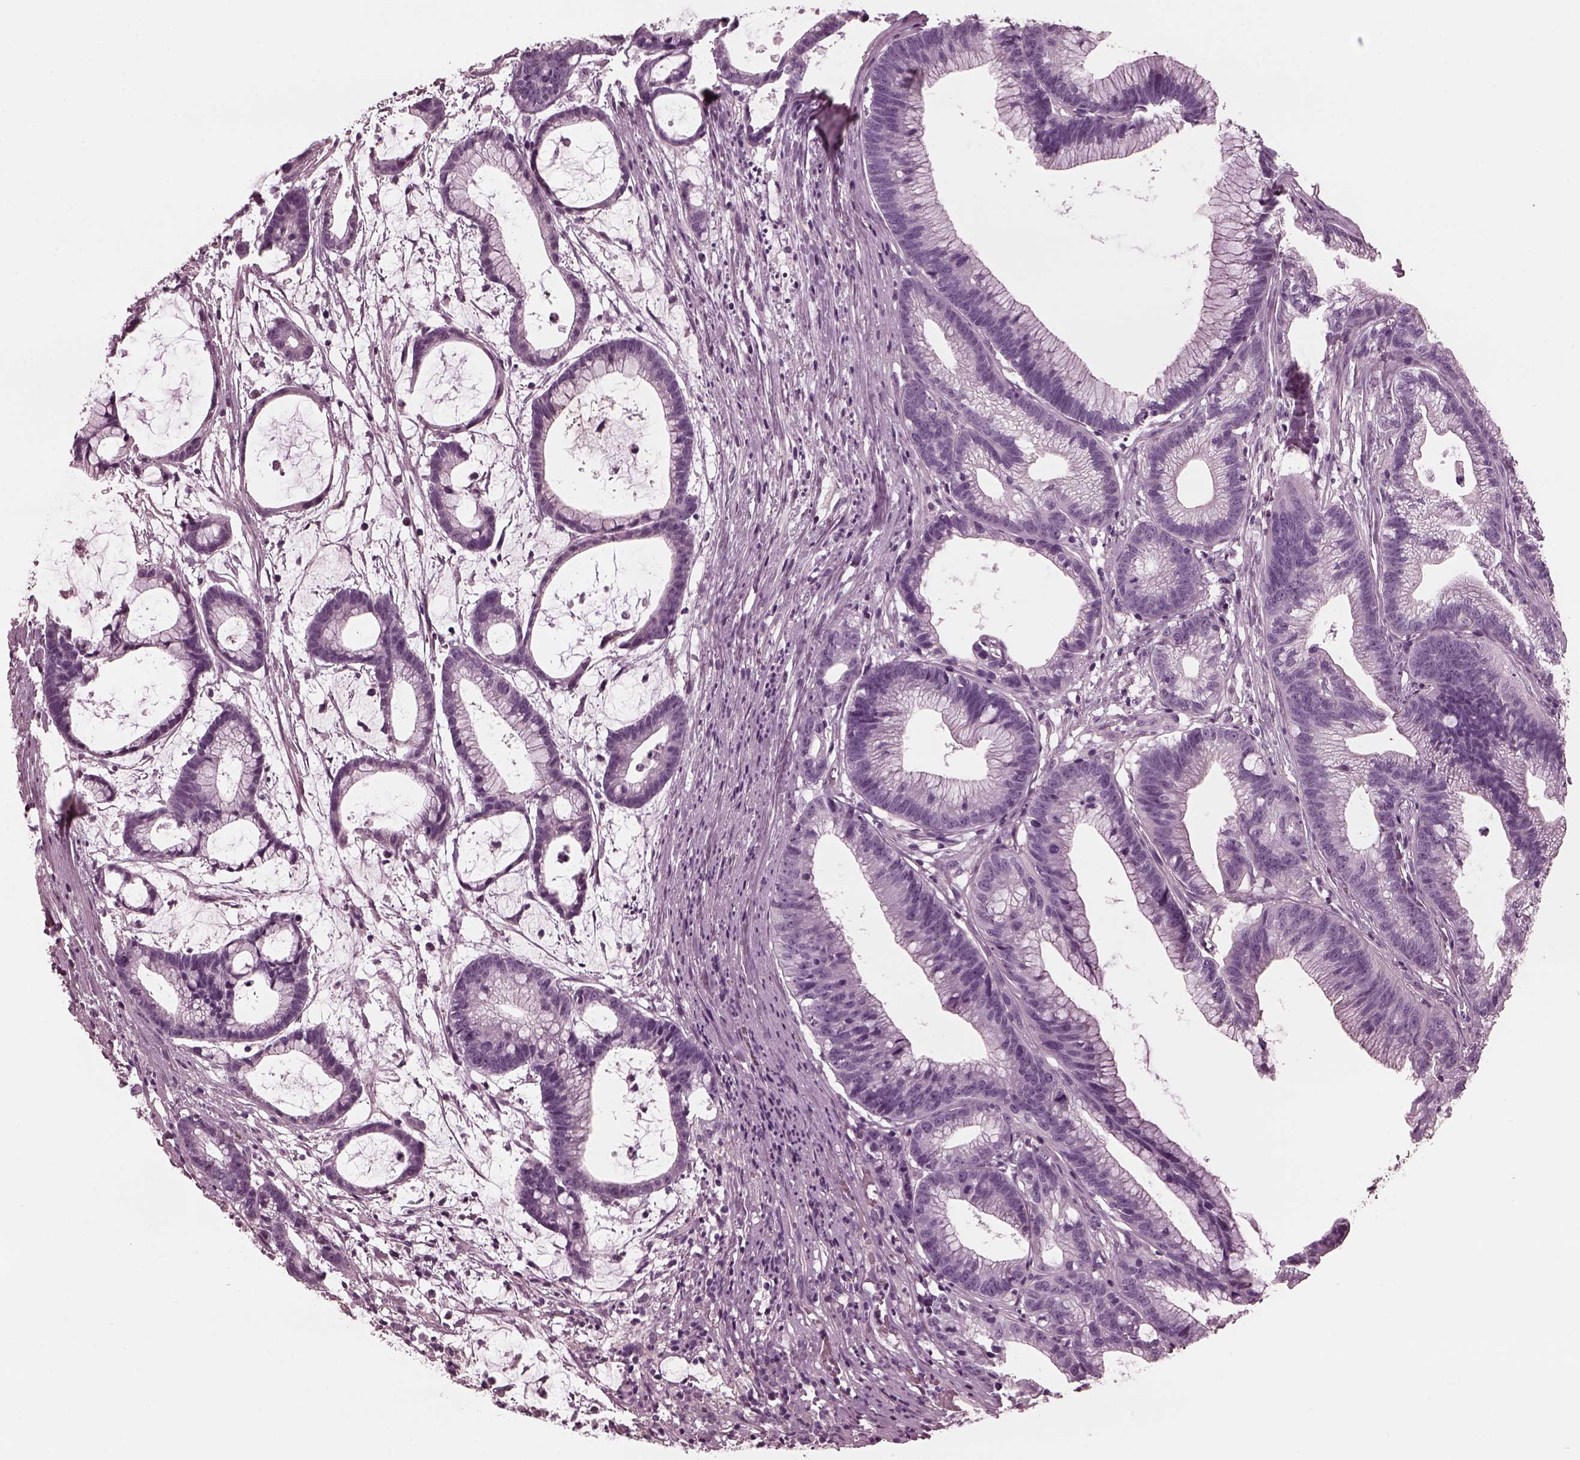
{"staining": {"intensity": "negative", "quantity": "none", "location": "none"}, "tissue": "colorectal cancer", "cell_type": "Tumor cells", "image_type": "cancer", "snomed": [{"axis": "morphology", "description": "Adenocarcinoma, NOS"}, {"axis": "topography", "description": "Colon"}], "caption": "Immunohistochemical staining of human colorectal adenocarcinoma displays no significant expression in tumor cells.", "gene": "CGA", "patient": {"sex": "female", "age": 78}}